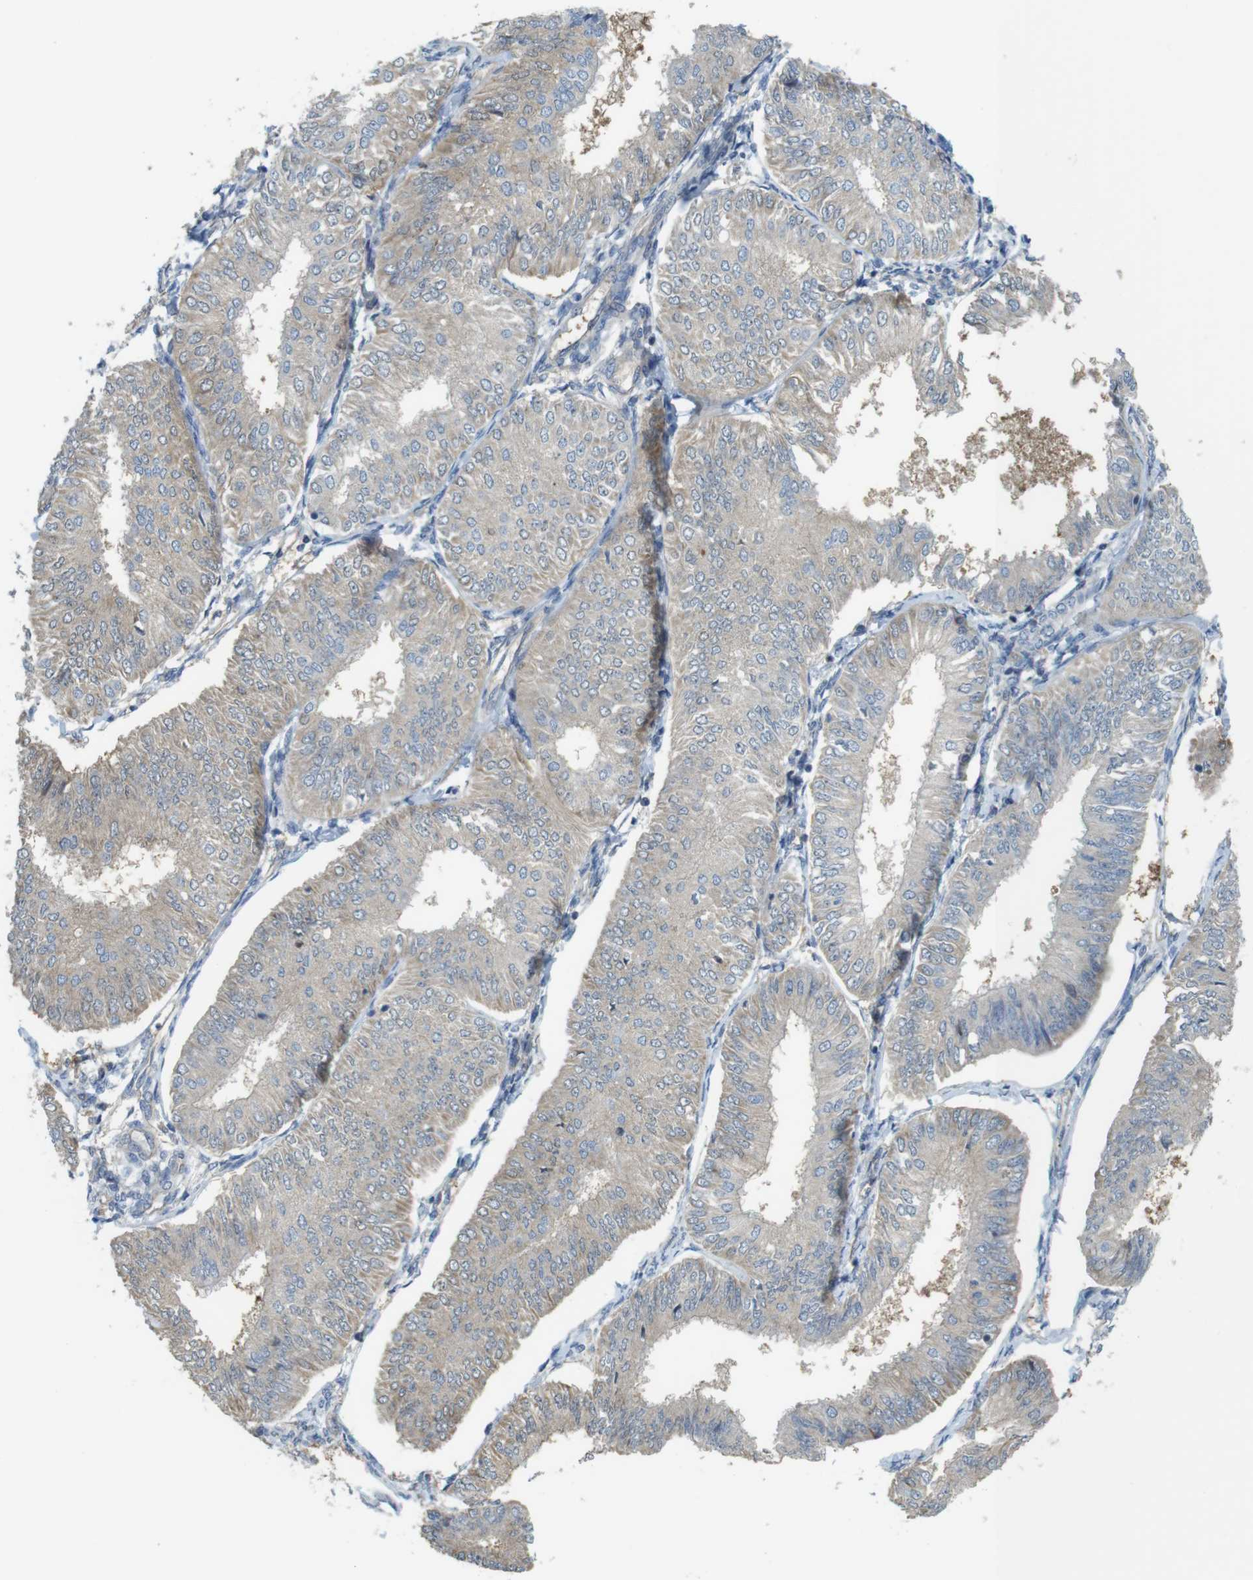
{"staining": {"intensity": "negative", "quantity": "none", "location": "none"}, "tissue": "endometrial cancer", "cell_type": "Tumor cells", "image_type": "cancer", "snomed": [{"axis": "morphology", "description": "Adenocarcinoma, NOS"}, {"axis": "topography", "description": "Endometrium"}], "caption": "This is an immunohistochemistry photomicrograph of endometrial cancer (adenocarcinoma). There is no positivity in tumor cells.", "gene": "ABHD15", "patient": {"sex": "female", "age": 58}}